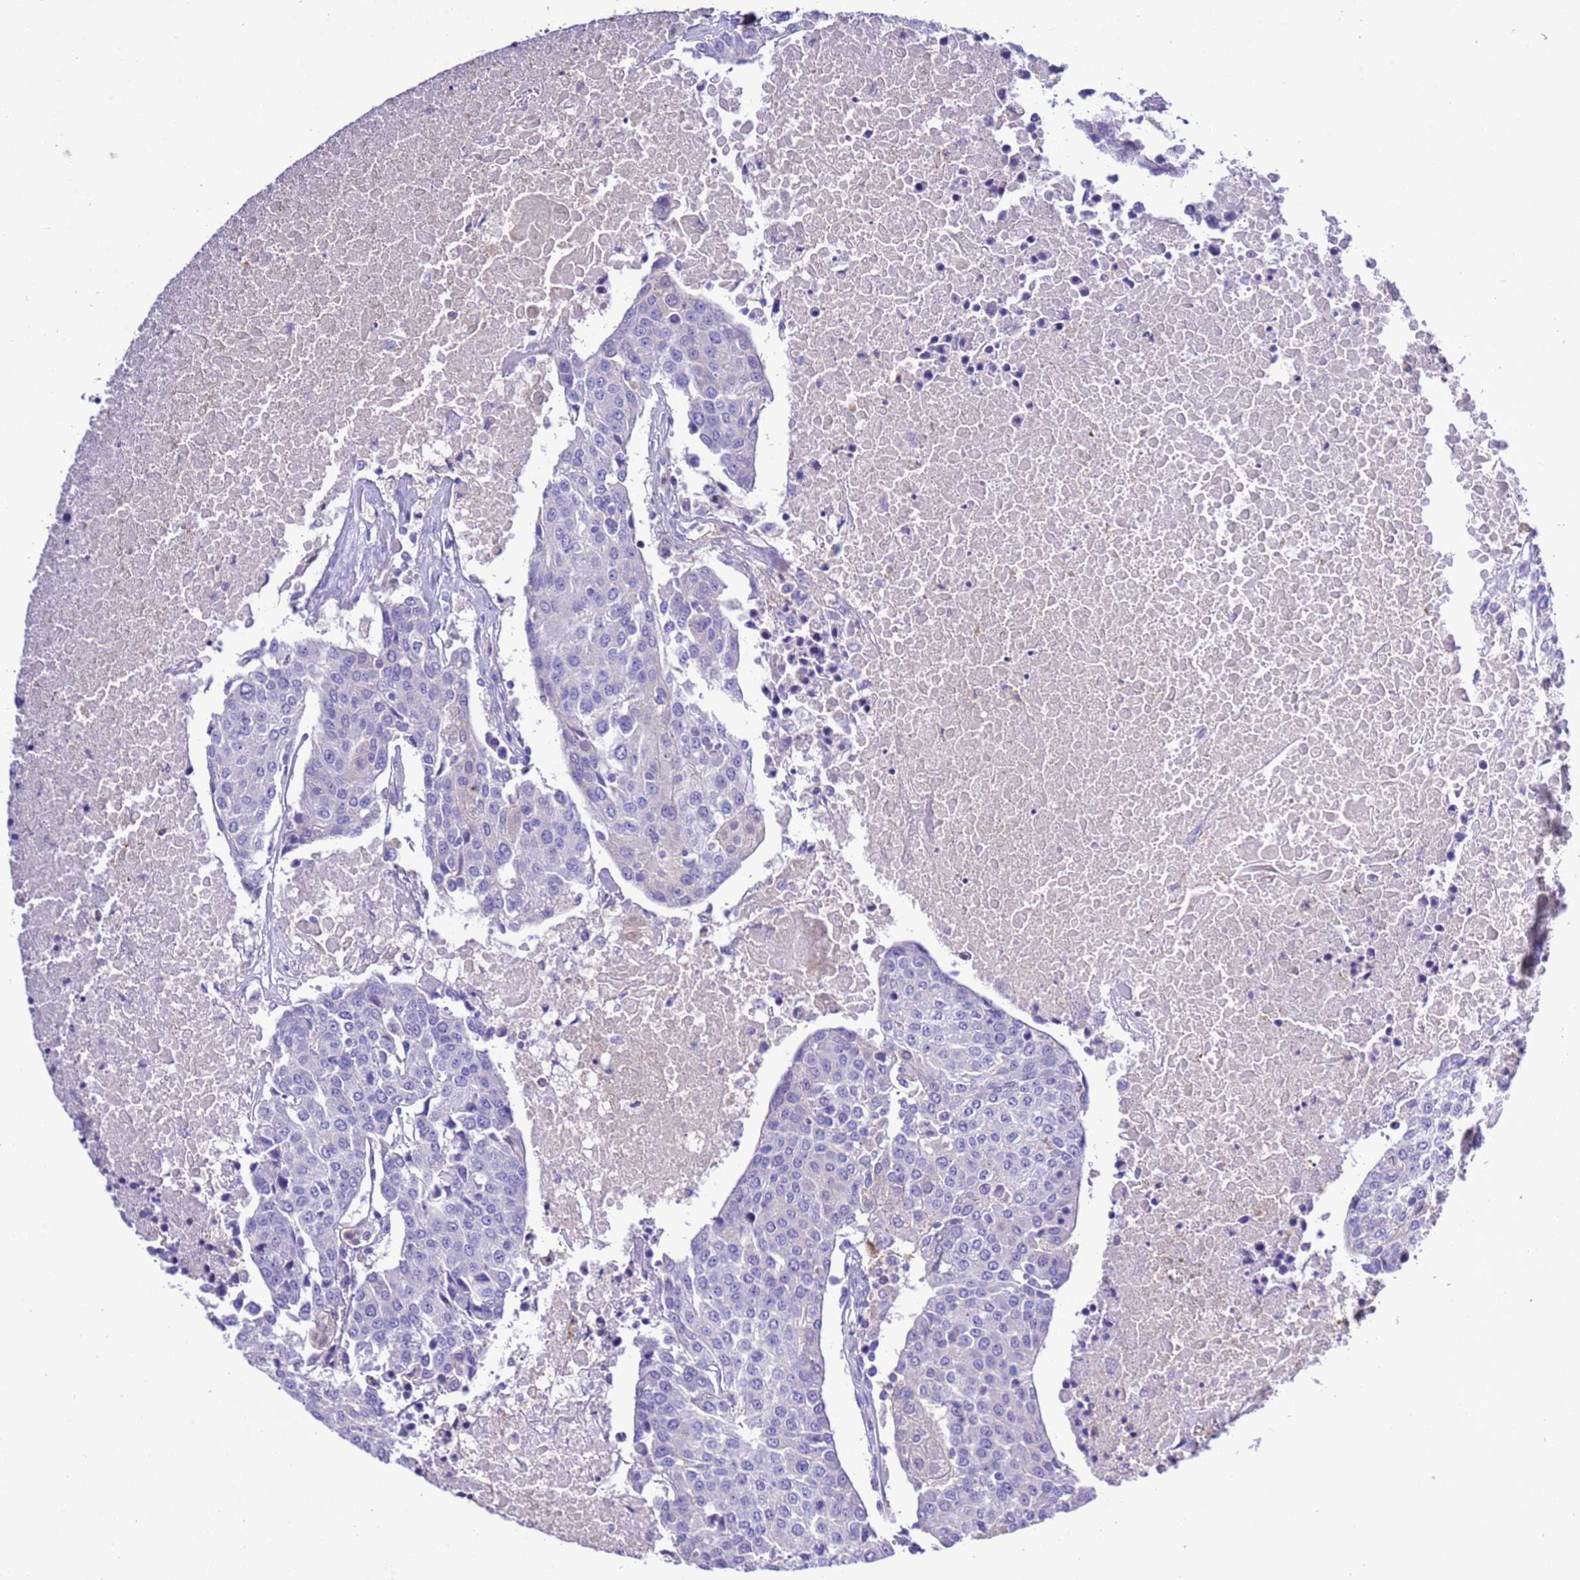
{"staining": {"intensity": "negative", "quantity": "none", "location": "none"}, "tissue": "urothelial cancer", "cell_type": "Tumor cells", "image_type": "cancer", "snomed": [{"axis": "morphology", "description": "Urothelial carcinoma, High grade"}, {"axis": "topography", "description": "Urinary bladder"}], "caption": "Protein analysis of urothelial cancer reveals no significant staining in tumor cells.", "gene": "KICS2", "patient": {"sex": "female", "age": 85}}